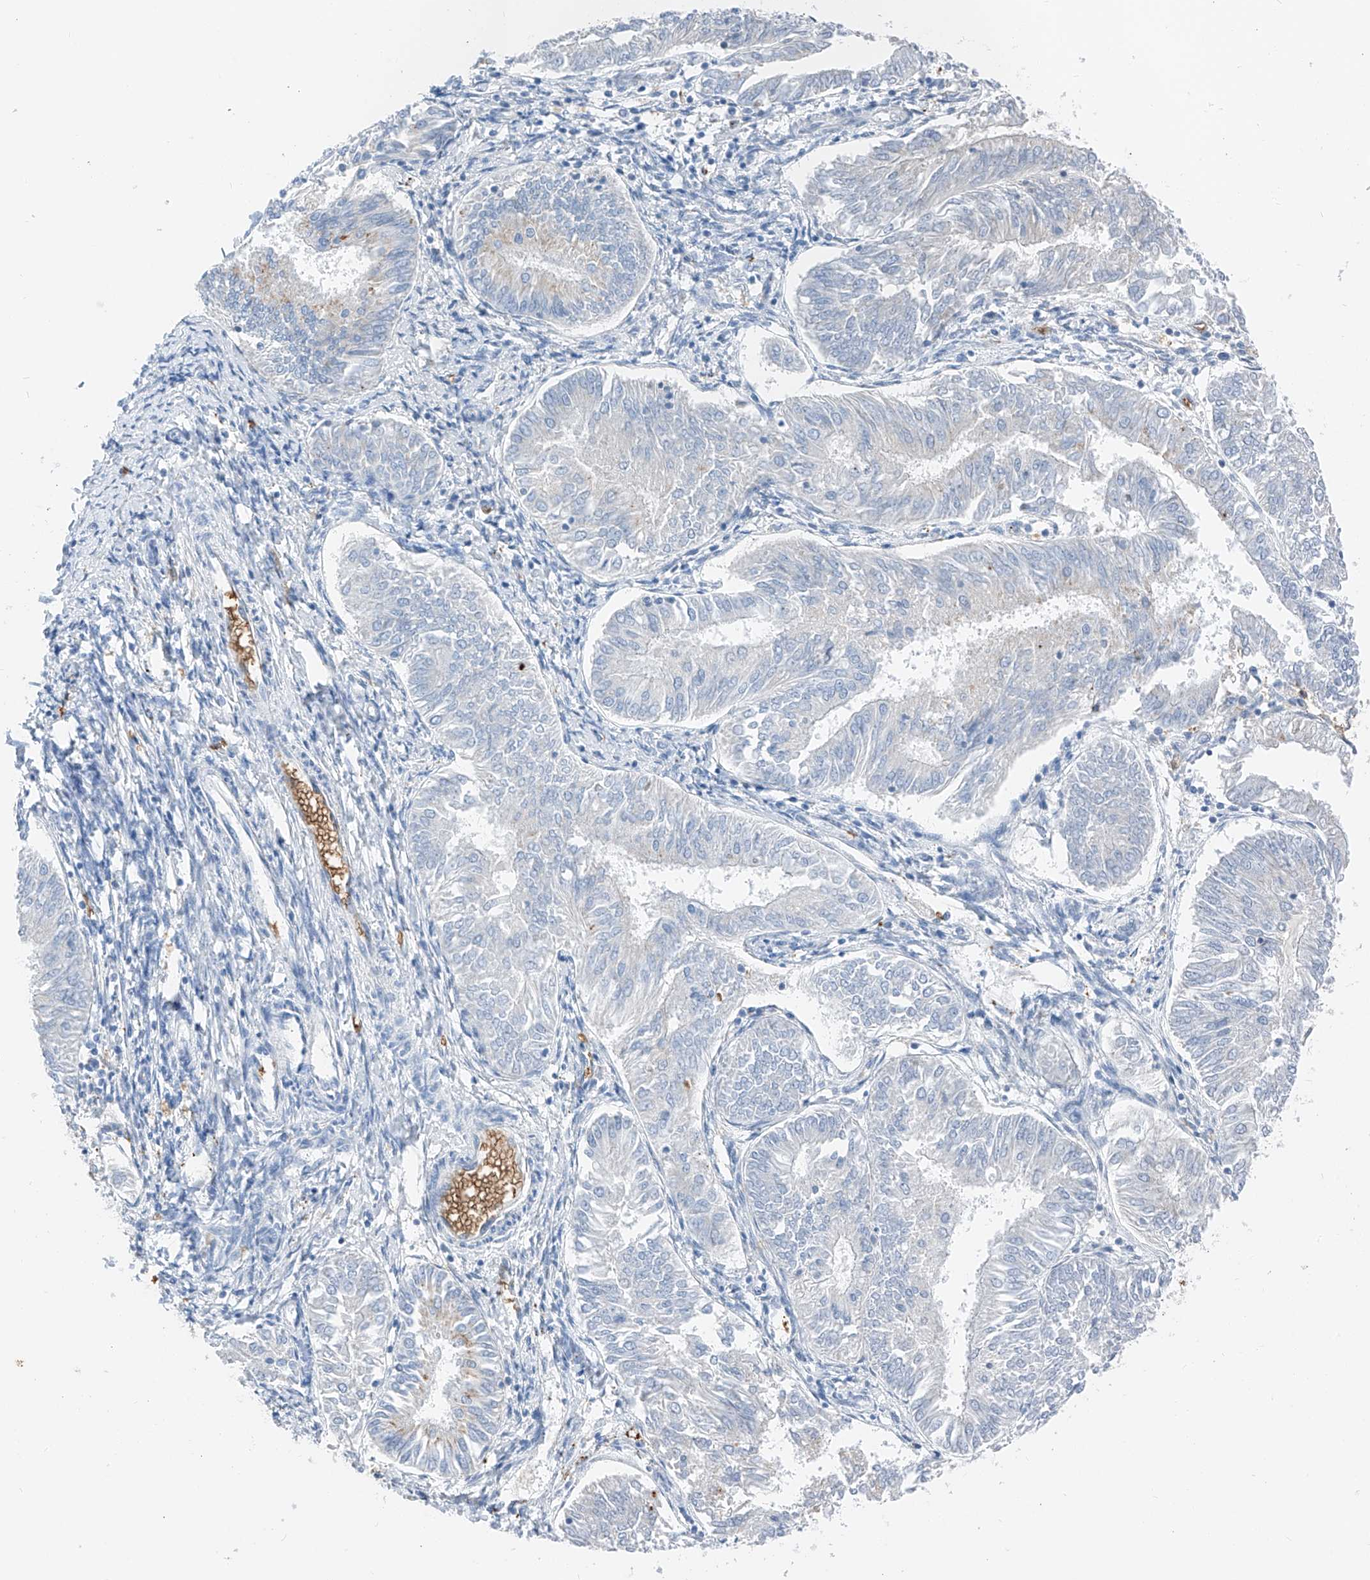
{"staining": {"intensity": "negative", "quantity": "none", "location": "none"}, "tissue": "endometrial cancer", "cell_type": "Tumor cells", "image_type": "cancer", "snomed": [{"axis": "morphology", "description": "Adenocarcinoma, NOS"}, {"axis": "topography", "description": "Endometrium"}], "caption": "Endometrial adenocarcinoma was stained to show a protein in brown. There is no significant staining in tumor cells.", "gene": "PRSS23", "patient": {"sex": "female", "age": 58}}